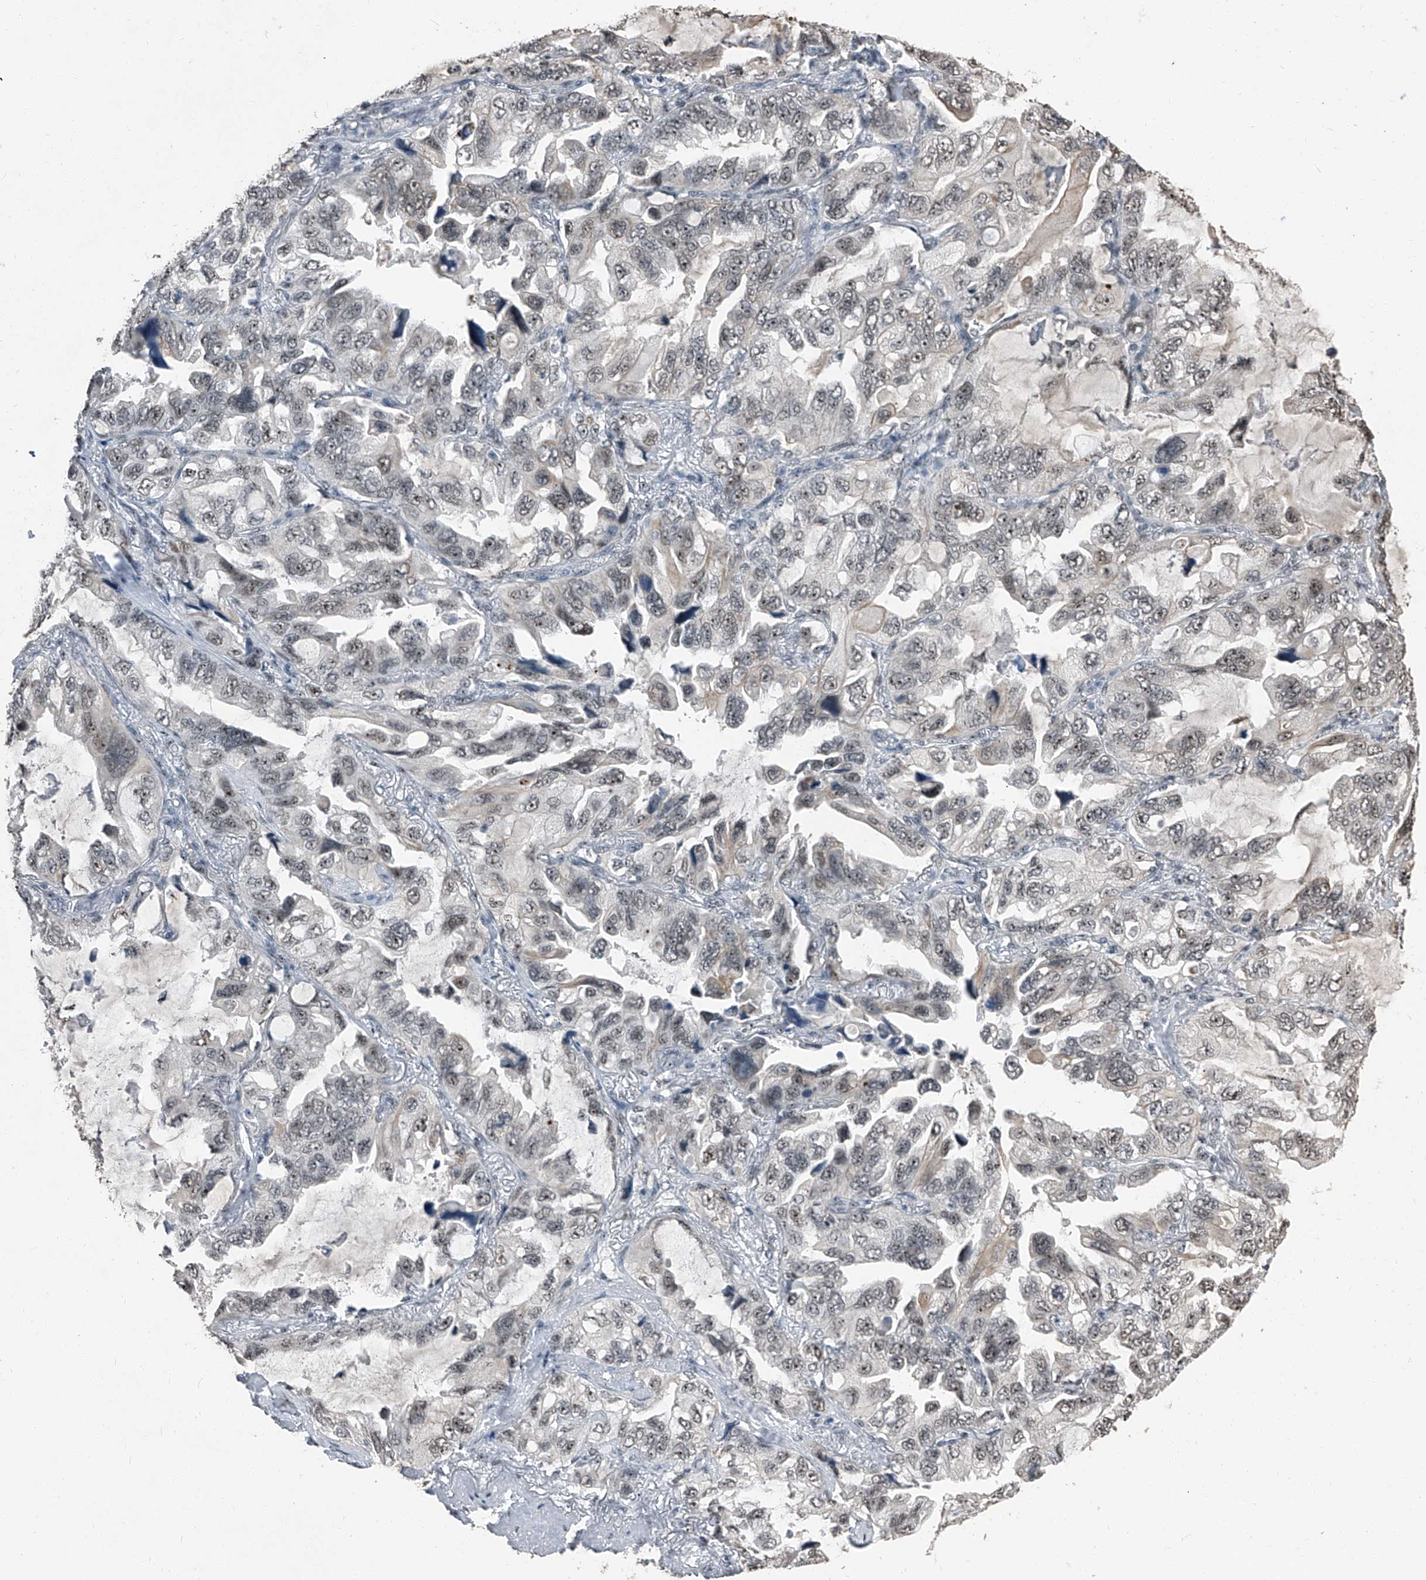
{"staining": {"intensity": "weak", "quantity": ">75%", "location": "nuclear"}, "tissue": "lung cancer", "cell_type": "Tumor cells", "image_type": "cancer", "snomed": [{"axis": "morphology", "description": "Squamous cell carcinoma, NOS"}, {"axis": "topography", "description": "Lung"}], "caption": "IHC of human lung cancer (squamous cell carcinoma) demonstrates low levels of weak nuclear staining in about >75% of tumor cells.", "gene": "TCOF1", "patient": {"sex": "female", "age": 73}}